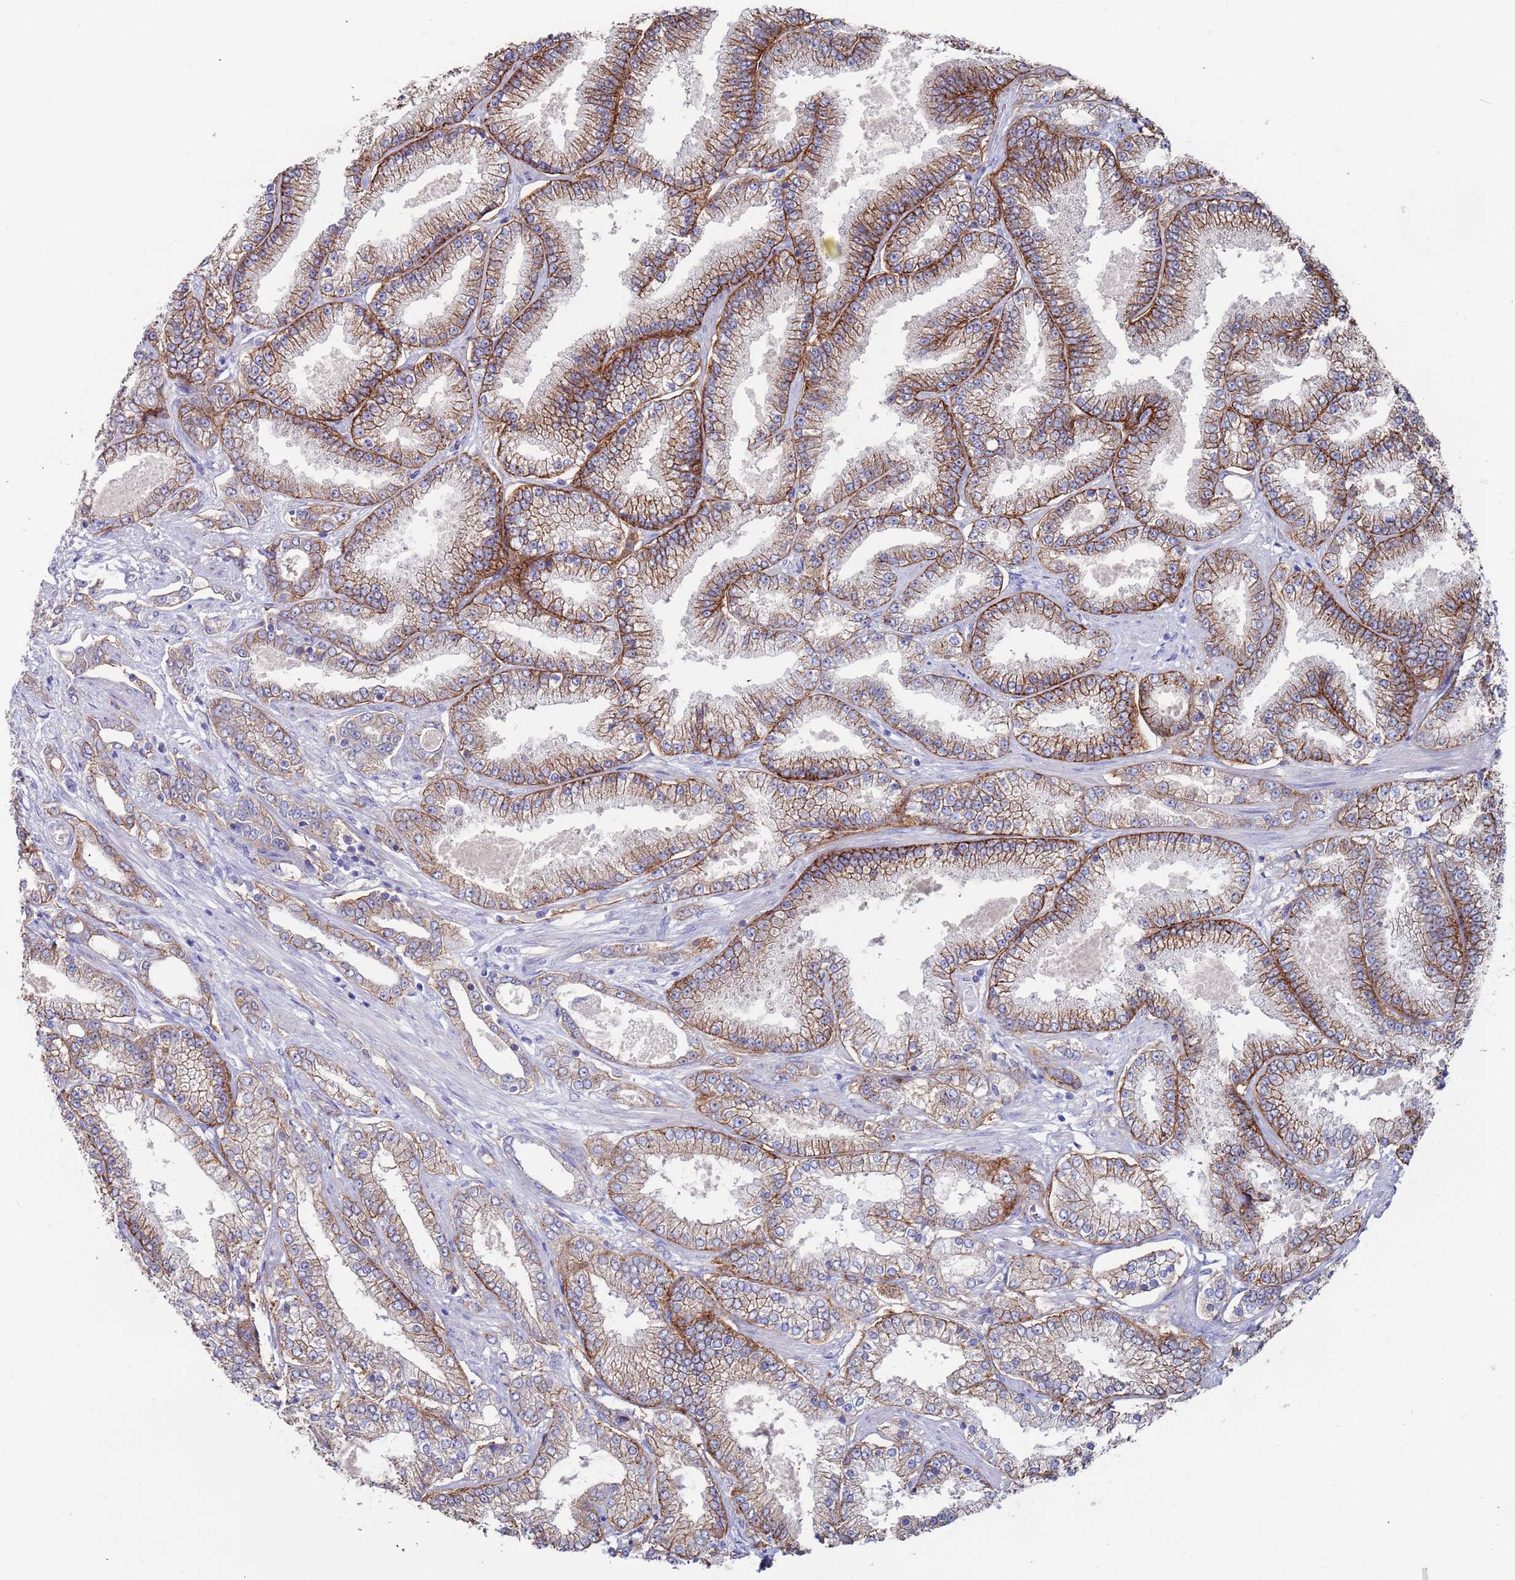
{"staining": {"intensity": "strong", "quantity": ">75%", "location": "cytoplasmic/membranous"}, "tissue": "prostate cancer", "cell_type": "Tumor cells", "image_type": "cancer", "snomed": [{"axis": "morphology", "description": "Adenocarcinoma, High grade"}, {"axis": "topography", "description": "Prostate"}], "caption": "This image exhibits immunohistochemistry (IHC) staining of human prostate adenocarcinoma (high-grade), with high strong cytoplasmic/membranous positivity in about >75% of tumor cells.", "gene": "KRTCAP3", "patient": {"sex": "male", "age": 68}}